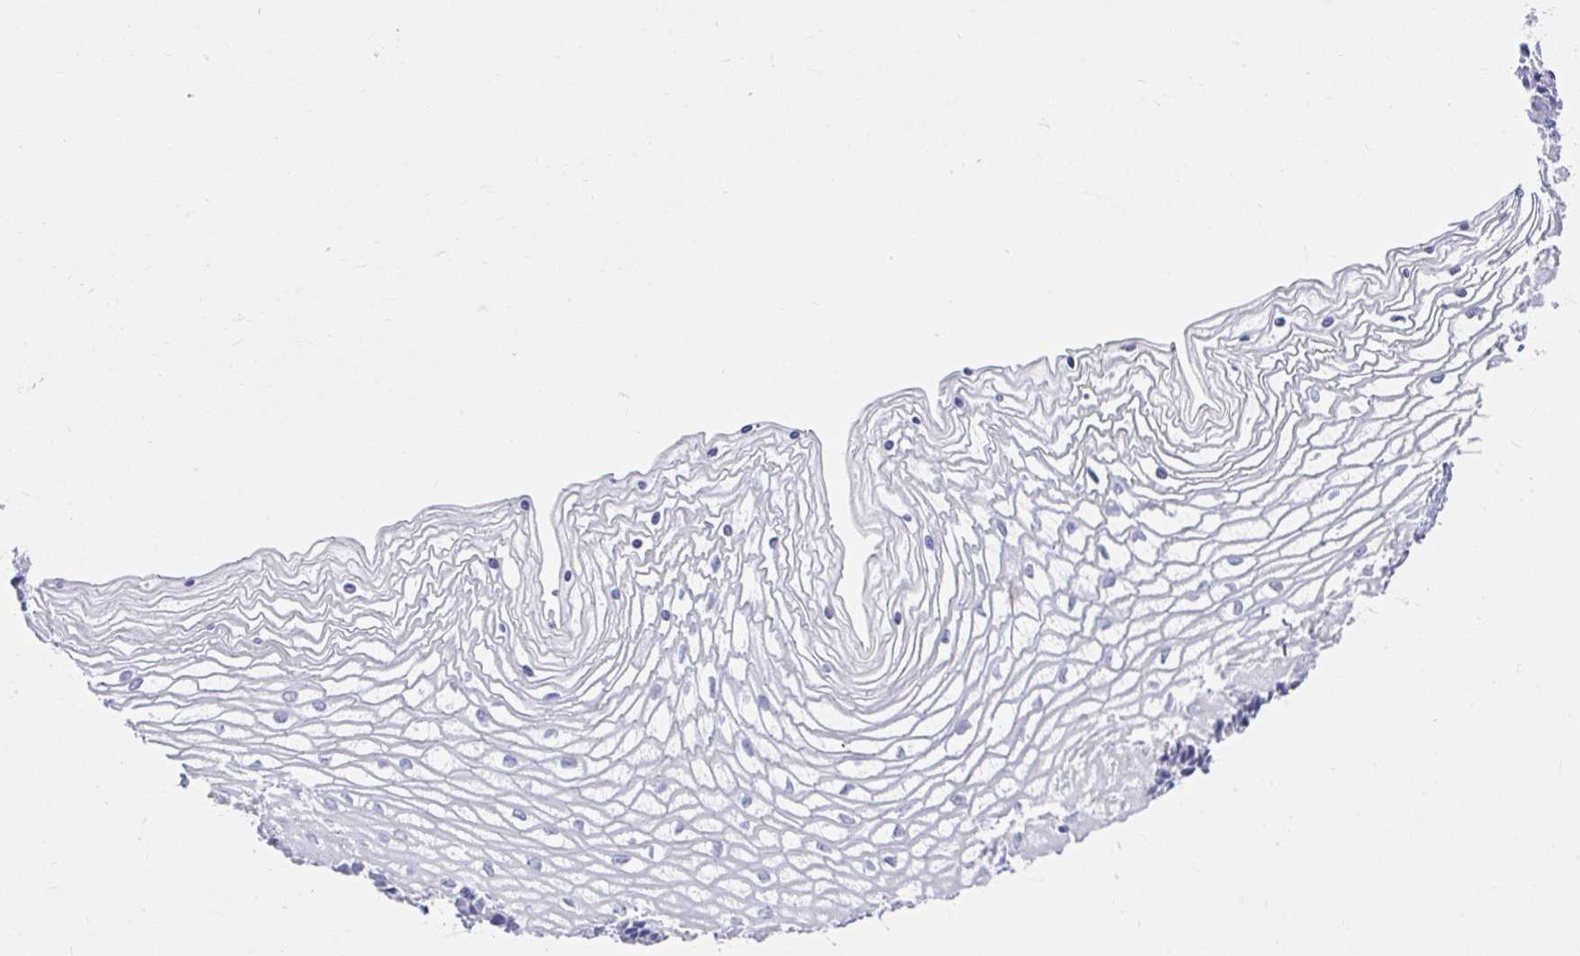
{"staining": {"intensity": "negative", "quantity": "none", "location": "none"}, "tissue": "vagina", "cell_type": "Squamous epithelial cells", "image_type": "normal", "snomed": [{"axis": "morphology", "description": "Normal tissue, NOS"}, {"axis": "topography", "description": "Vagina"}], "caption": "High power microscopy image of an IHC image of benign vagina, revealing no significant positivity in squamous epithelial cells.", "gene": "VGLL1", "patient": {"sex": "female", "age": 45}}